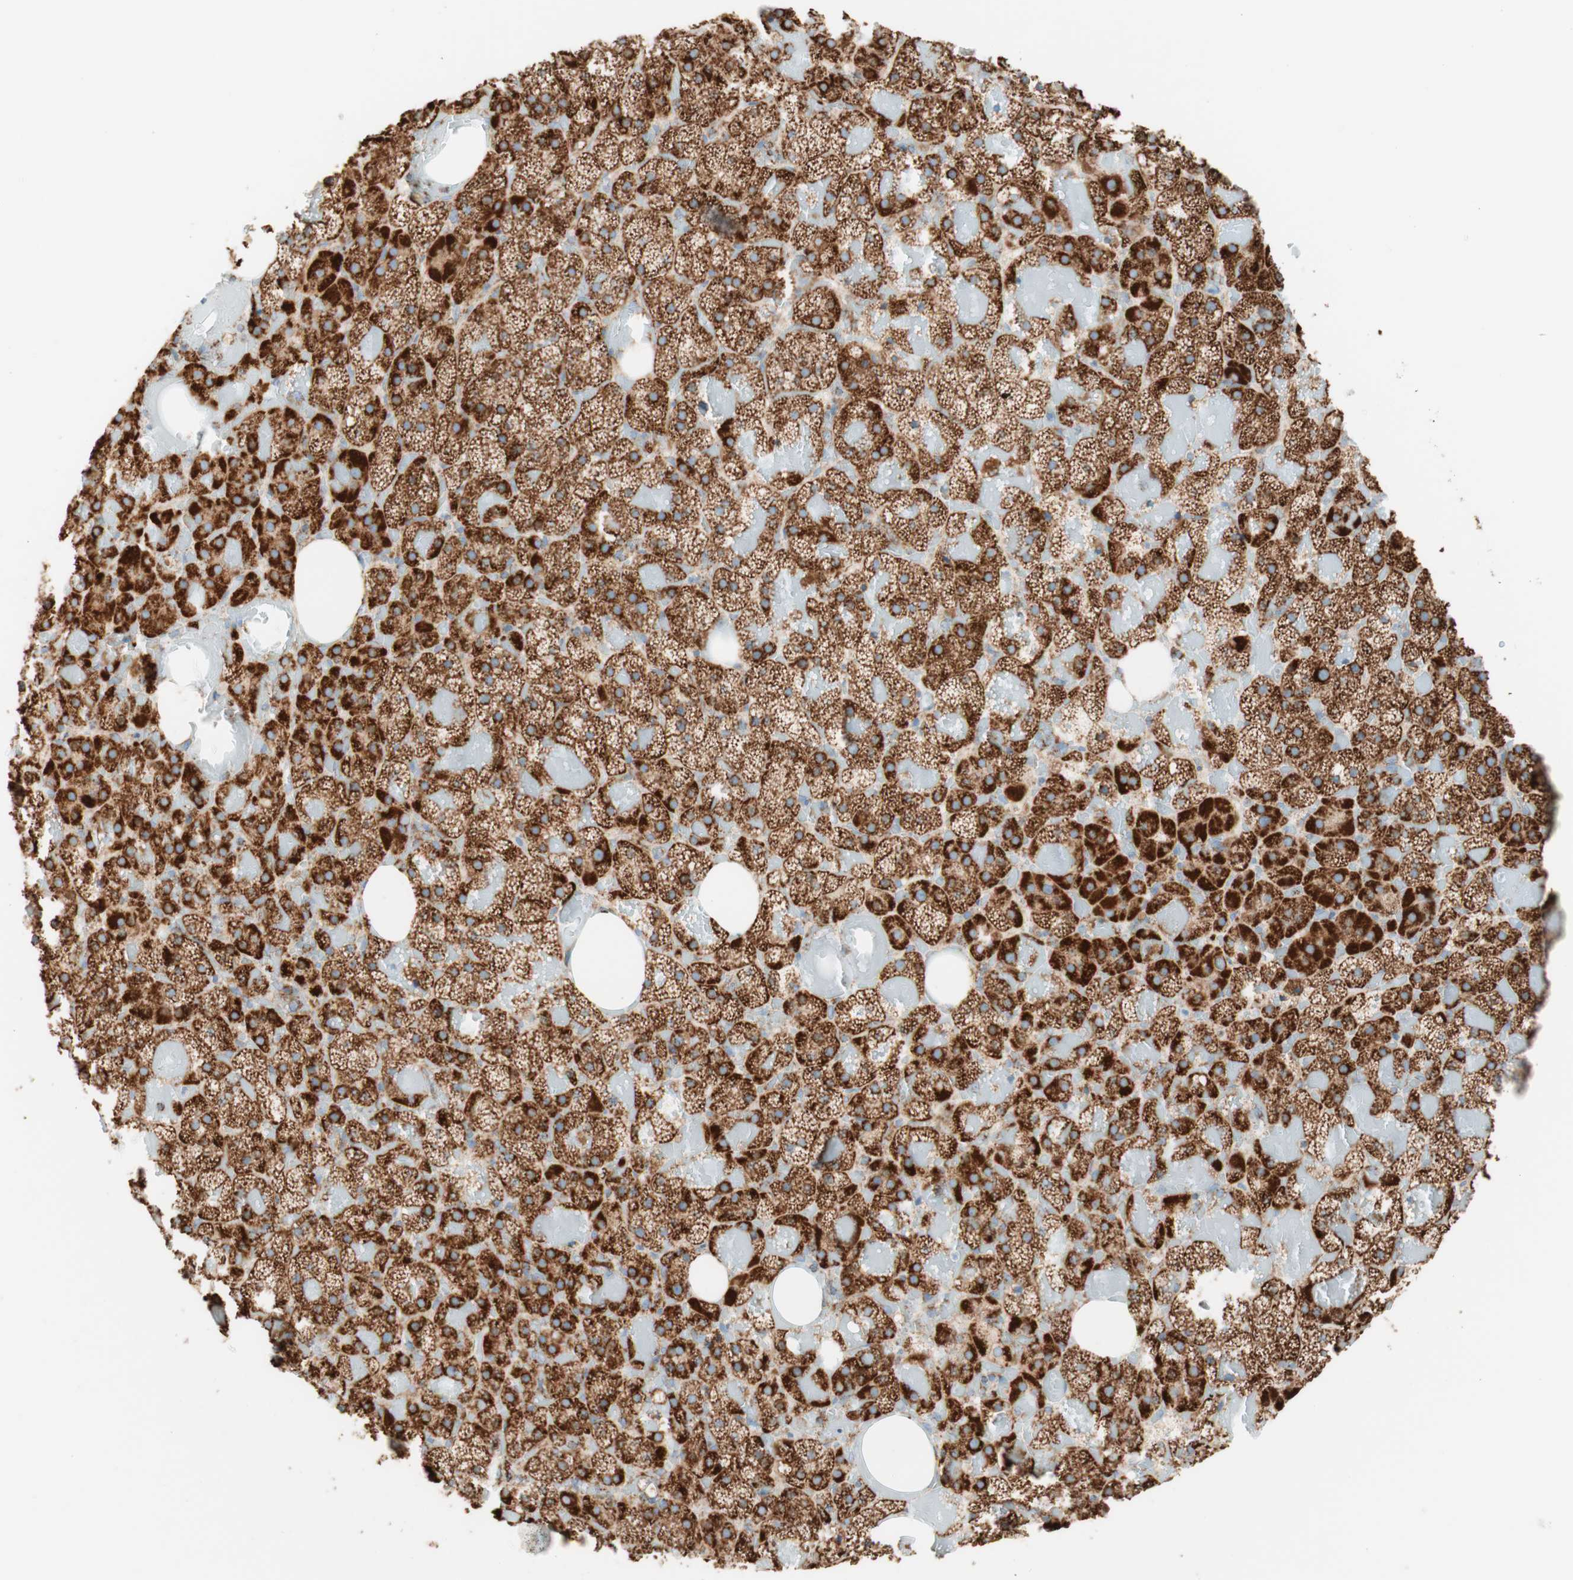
{"staining": {"intensity": "strong", "quantity": ">75%", "location": "cytoplasmic/membranous"}, "tissue": "adrenal gland", "cell_type": "Glandular cells", "image_type": "normal", "snomed": [{"axis": "morphology", "description": "Normal tissue, NOS"}, {"axis": "topography", "description": "Adrenal gland"}], "caption": "Immunohistochemistry (IHC) histopathology image of benign adrenal gland: adrenal gland stained using immunohistochemistry (IHC) demonstrates high levels of strong protein expression localized specifically in the cytoplasmic/membranous of glandular cells, appearing as a cytoplasmic/membranous brown color.", "gene": "TOMM20", "patient": {"sex": "female", "age": 59}}